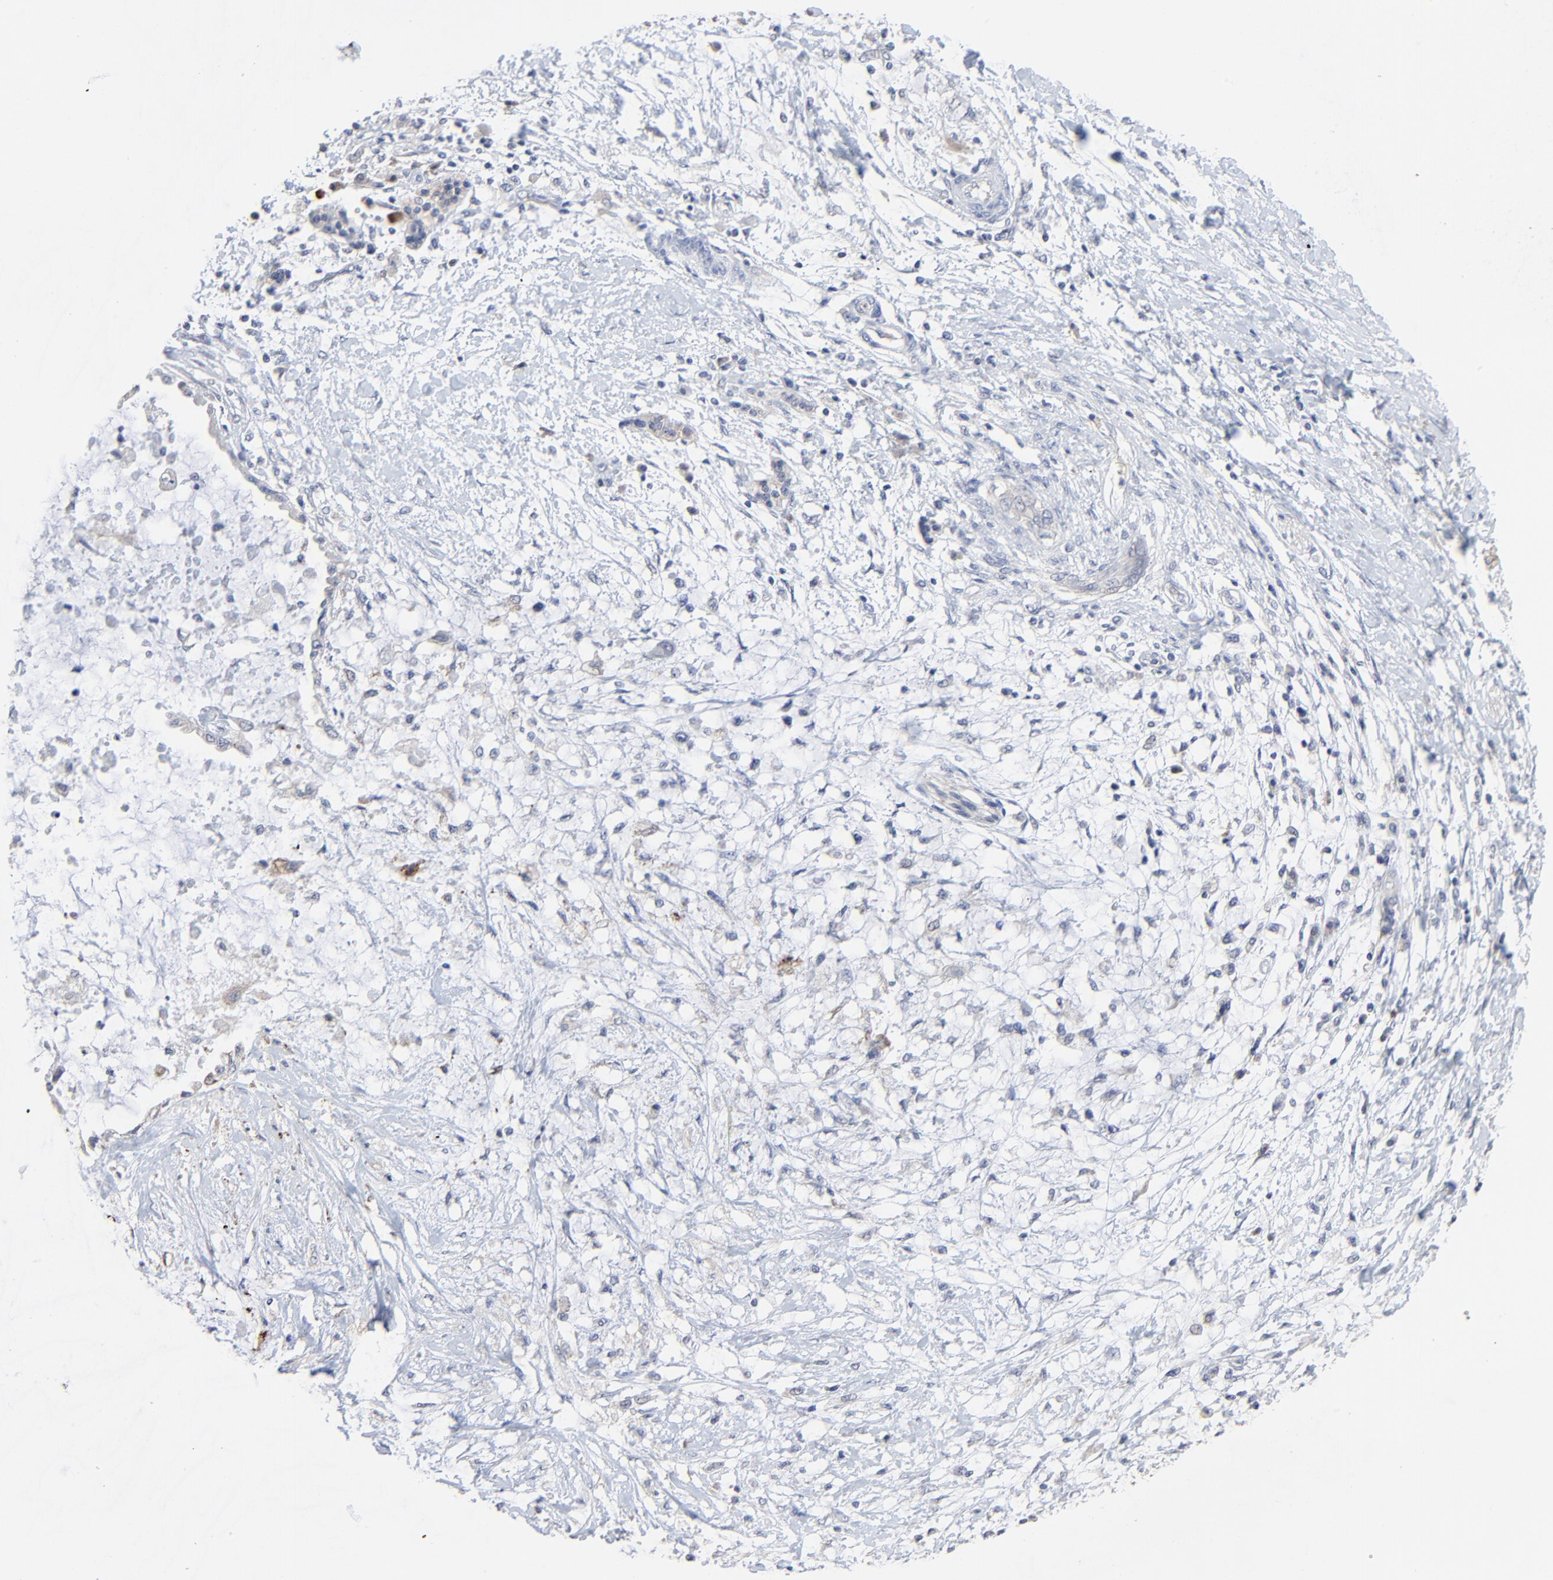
{"staining": {"intensity": "weak", "quantity": ">75%", "location": "cytoplasmic/membranous"}, "tissue": "pancreatic cancer", "cell_type": "Tumor cells", "image_type": "cancer", "snomed": [{"axis": "morphology", "description": "Adenocarcinoma, NOS"}, {"axis": "topography", "description": "Pancreas"}], "caption": "Tumor cells display low levels of weak cytoplasmic/membranous expression in approximately >75% of cells in human pancreatic adenocarcinoma.", "gene": "FANCB", "patient": {"sex": "female", "age": 64}}